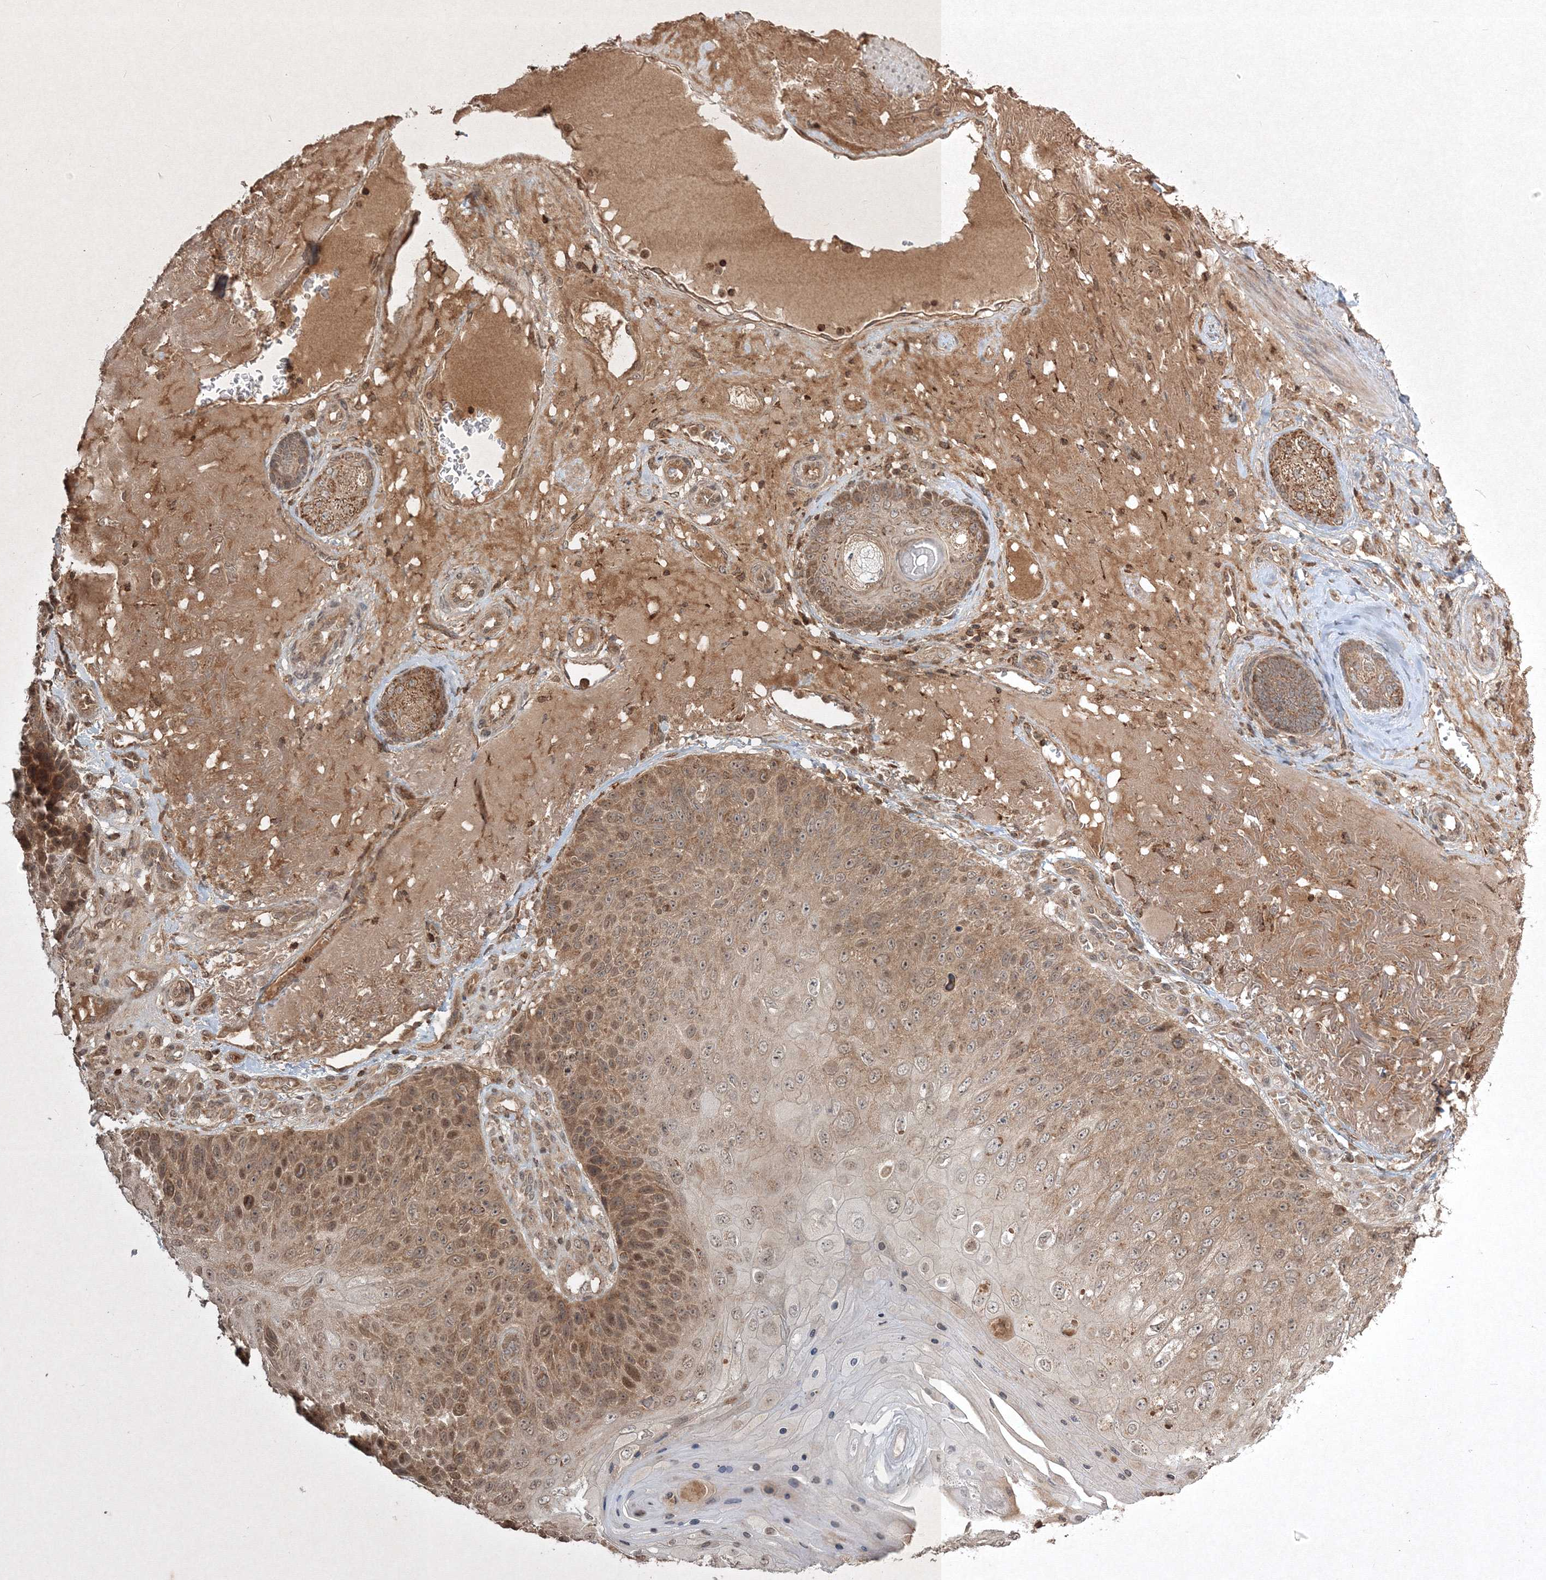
{"staining": {"intensity": "moderate", "quantity": ">75%", "location": "cytoplasmic/membranous,nuclear"}, "tissue": "skin cancer", "cell_type": "Tumor cells", "image_type": "cancer", "snomed": [{"axis": "morphology", "description": "Squamous cell carcinoma, NOS"}, {"axis": "topography", "description": "Skin"}], "caption": "The photomicrograph demonstrates immunohistochemical staining of skin squamous cell carcinoma. There is moderate cytoplasmic/membranous and nuclear staining is seen in about >75% of tumor cells.", "gene": "PLTP", "patient": {"sex": "female", "age": 88}}